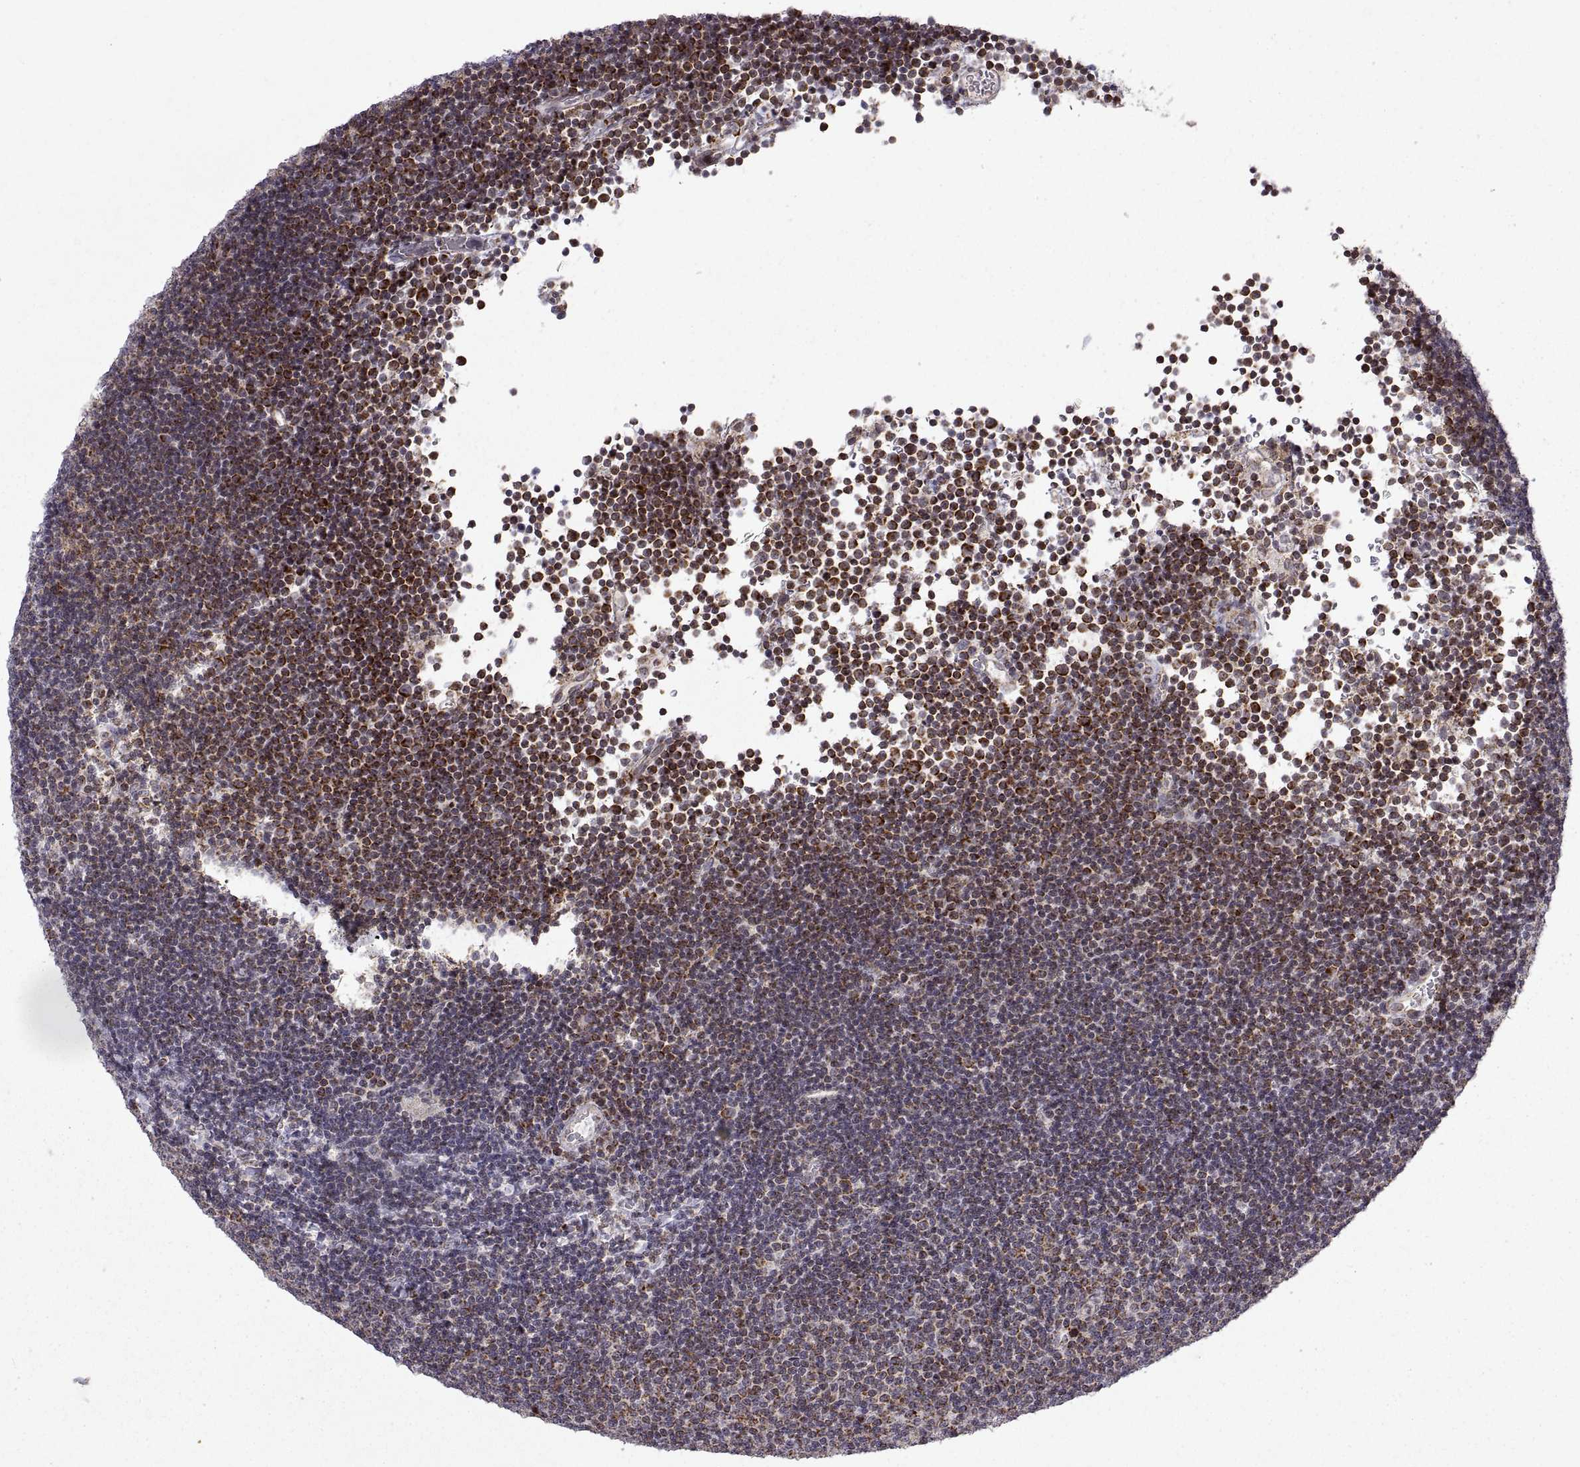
{"staining": {"intensity": "moderate", "quantity": "25%-75%", "location": "cytoplasmic/membranous"}, "tissue": "lymphoma", "cell_type": "Tumor cells", "image_type": "cancer", "snomed": [{"axis": "morphology", "description": "Malignant lymphoma, non-Hodgkin's type, Low grade"}, {"axis": "topography", "description": "Brain"}], "caption": "Lymphoma stained for a protein (brown) displays moderate cytoplasmic/membranous positive positivity in approximately 25%-75% of tumor cells.", "gene": "MANBAL", "patient": {"sex": "female", "age": 66}}